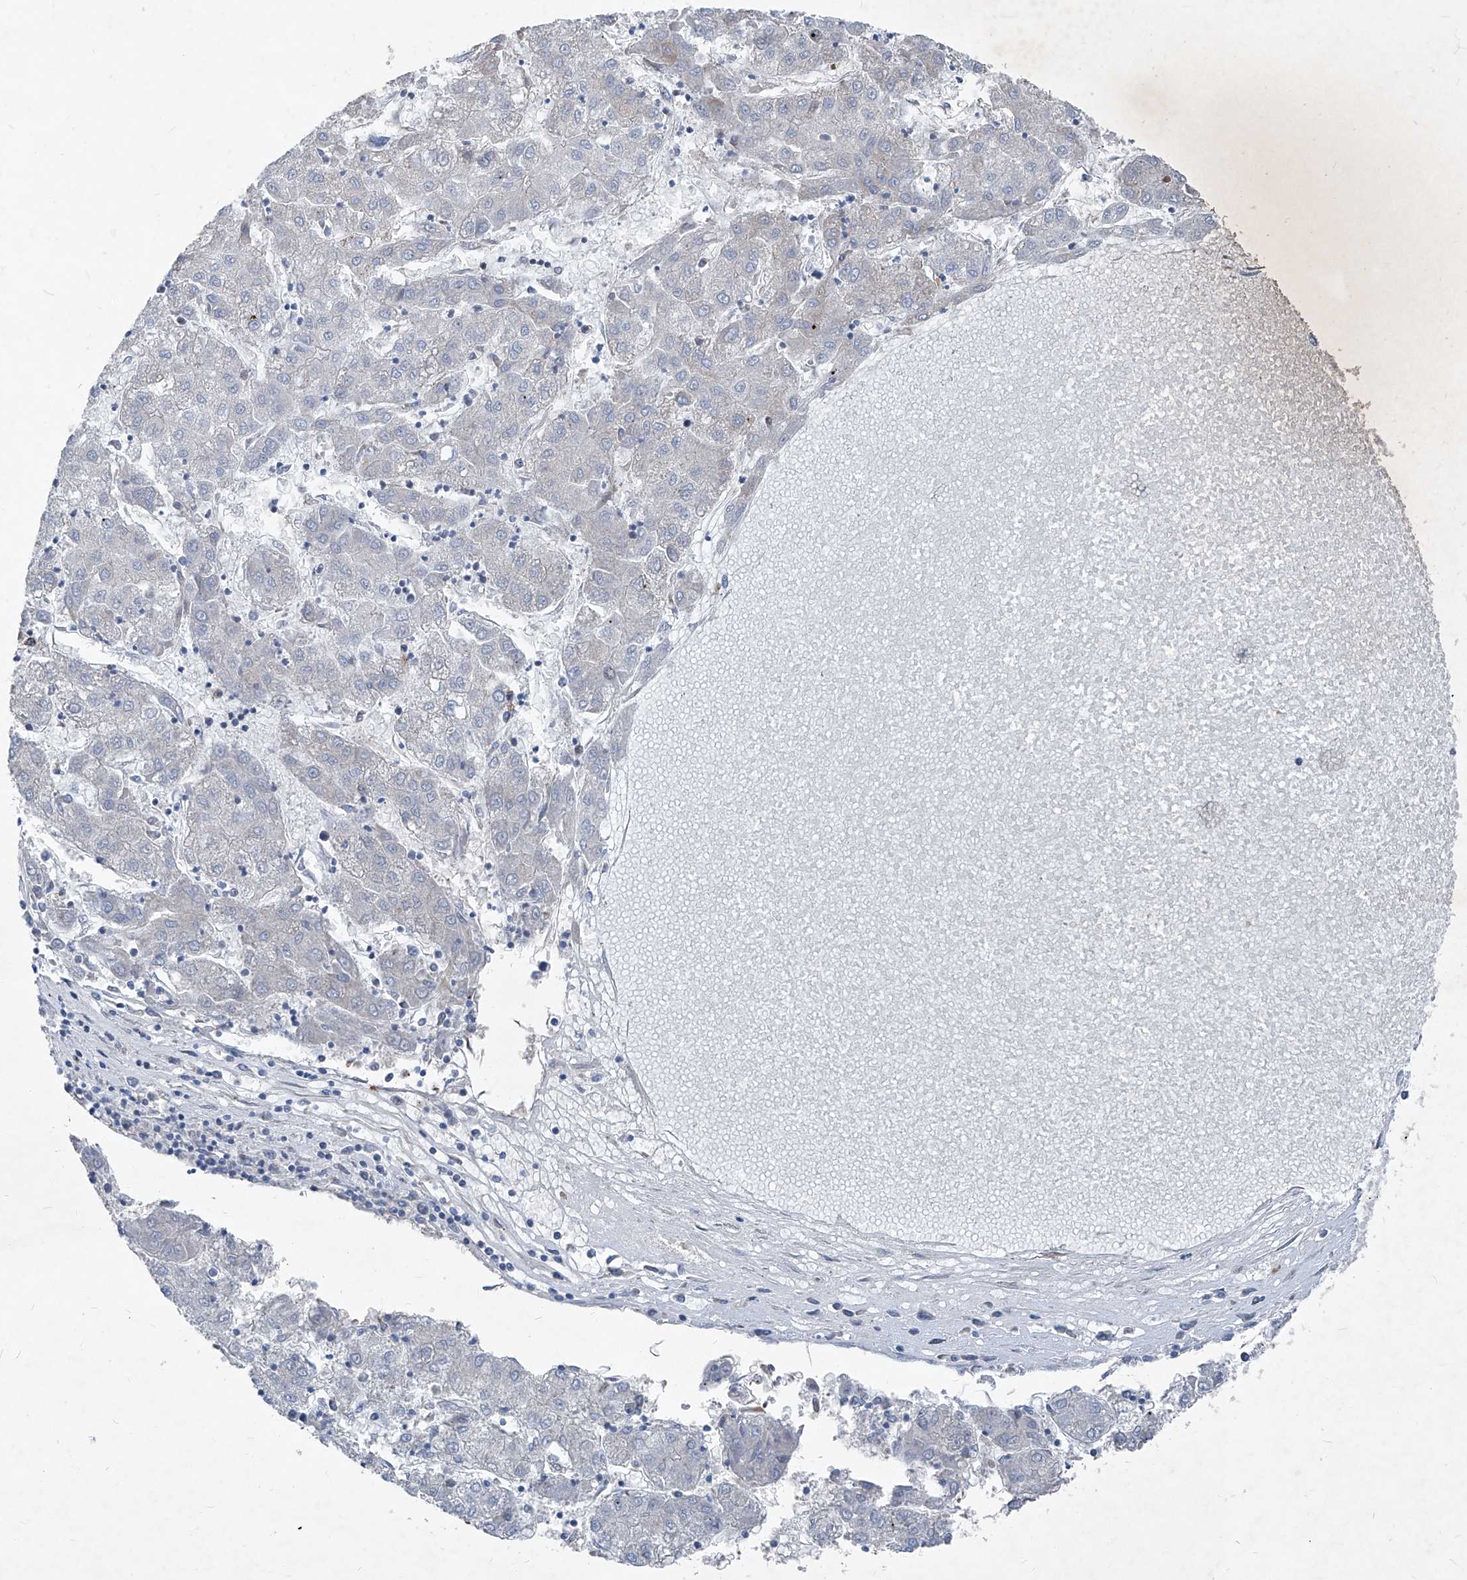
{"staining": {"intensity": "negative", "quantity": "none", "location": "none"}, "tissue": "liver cancer", "cell_type": "Tumor cells", "image_type": "cancer", "snomed": [{"axis": "morphology", "description": "Carcinoma, Hepatocellular, NOS"}, {"axis": "topography", "description": "Liver"}], "caption": "DAB (3,3'-diaminobenzidine) immunohistochemical staining of human liver cancer demonstrates no significant expression in tumor cells.", "gene": "IFI27", "patient": {"sex": "male", "age": 72}}